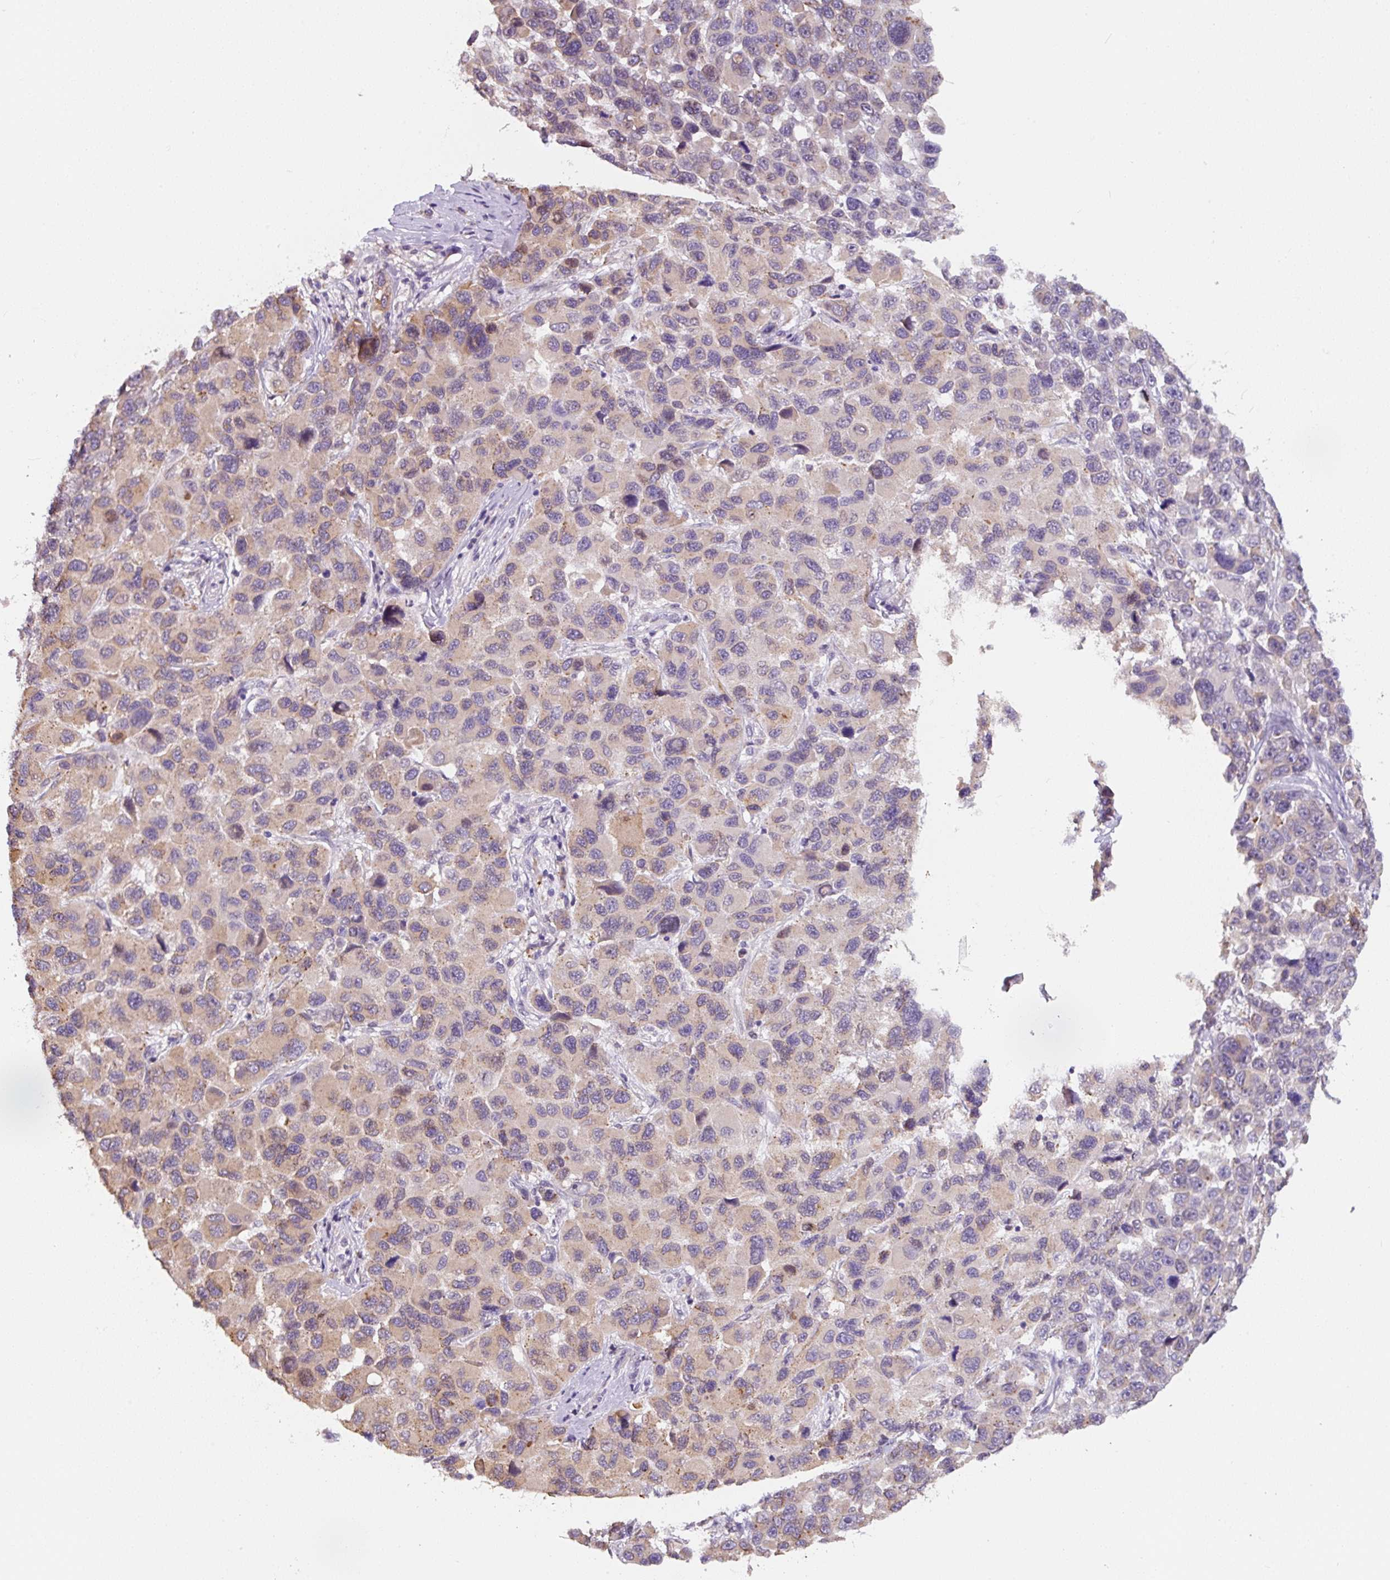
{"staining": {"intensity": "weak", "quantity": "<25%", "location": "cytoplasmic/membranous"}, "tissue": "melanoma", "cell_type": "Tumor cells", "image_type": "cancer", "snomed": [{"axis": "morphology", "description": "Malignant melanoma, NOS"}, {"axis": "topography", "description": "Skin"}], "caption": "This image is of malignant melanoma stained with immunohistochemistry (IHC) to label a protein in brown with the nuclei are counter-stained blue. There is no expression in tumor cells.", "gene": "ASRGL1", "patient": {"sex": "male", "age": 53}}